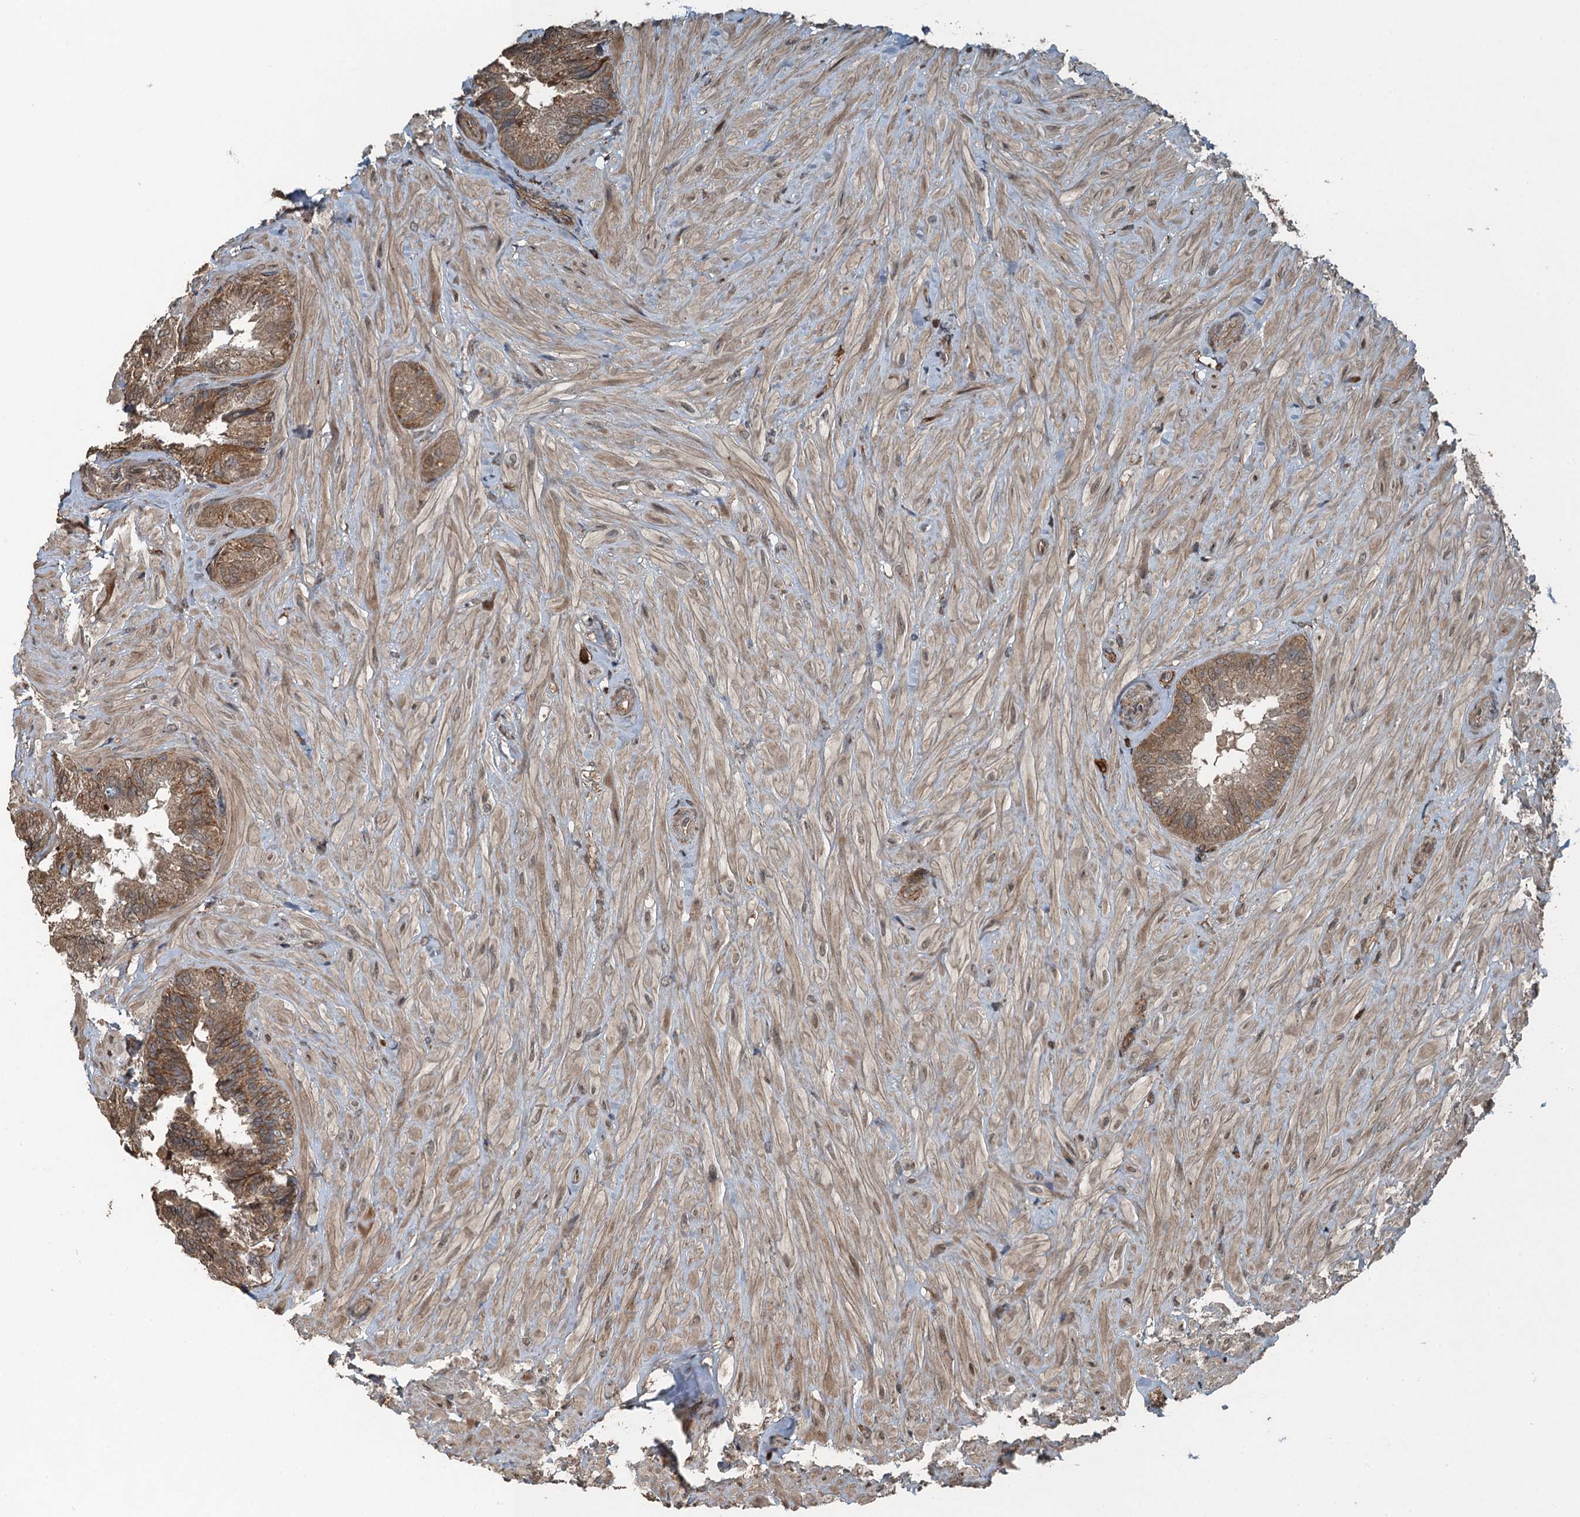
{"staining": {"intensity": "moderate", "quantity": ">75%", "location": "cytoplasmic/membranous,nuclear"}, "tissue": "seminal vesicle", "cell_type": "Glandular cells", "image_type": "normal", "snomed": [{"axis": "morphology", "description": "Normal tissue, NOS"}, {"axis": "topography", "description": "Prostate and seminal vesicle, NOS"}, {"axis": "topography", "description": "Prostate"}, {"axis": "topography", "description": "Seminal veicle"}], "caption": "Immunohistochemistry of benign seminal vesicle reveals medium levels of moderate cytoplasmic/membranous,nuclear staining in approximately >75% of glandular cells. (DAB (3,3'-diaminobenzidine) IHC, brown staining for protein, blue staining for nuclei).", "gene": "TCTN1", "patient": {"sex": "male", "age": 67}}